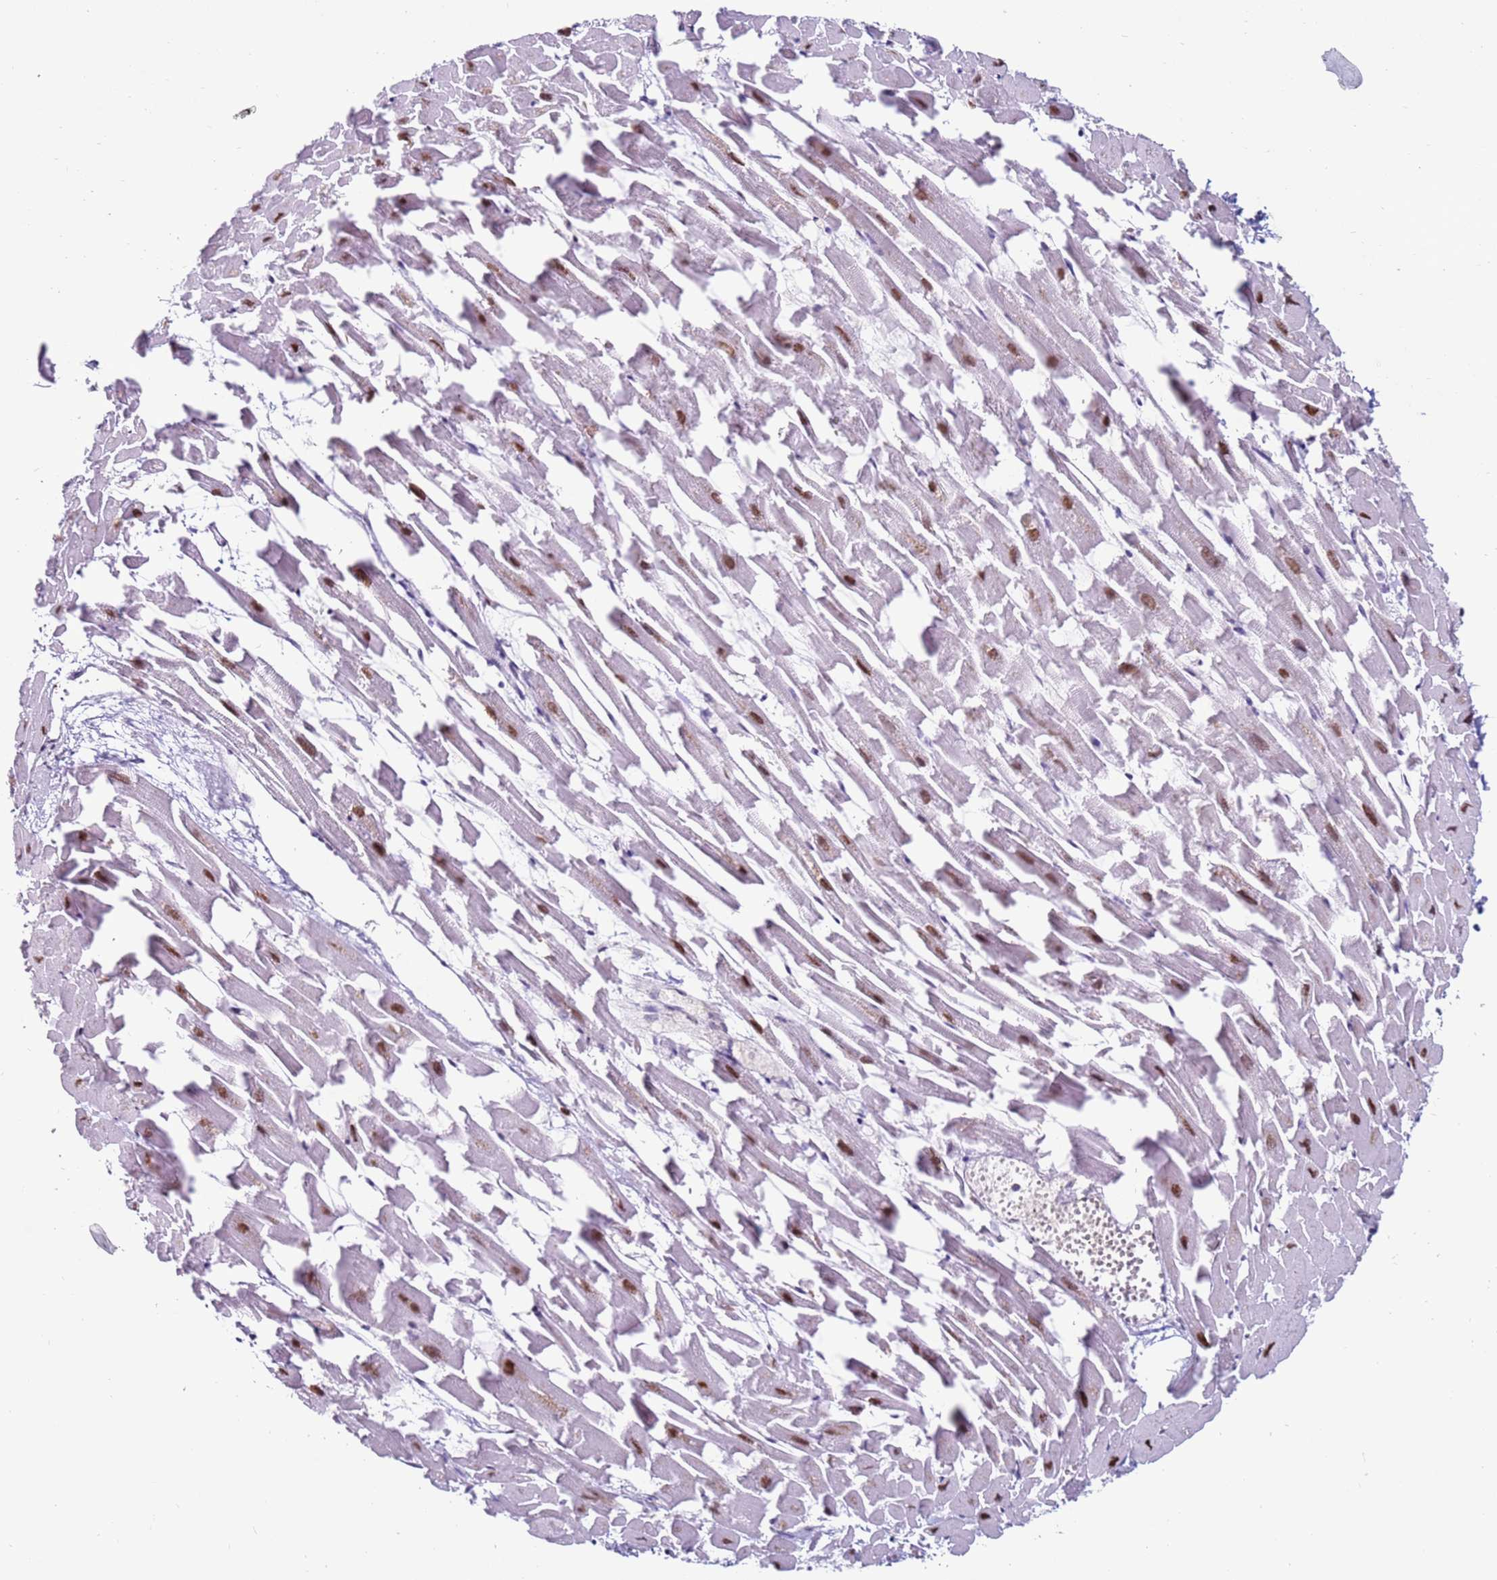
{"staining": {"intensity": "strong", "quantity": ">75%", "location": "nuclear"}, "tissue": "heart muscle", "cell_type": "Cardiomyocytes", "image_type": "normal", "snomed": [{"axis": "morphology", "description": "Normal tissue, NOS"}, {"axis": "topography", "description": "Heart"}], "caption": "Cardiomyocytes exhibit strong nuclear expression in approximately >75% of cells in benign heart muscle. Immunohistochemistry stains the protein in brown and the nuclei are stained blue.", "gene": "KPNA4", "patient": {"sex": "female", "age": 64}}